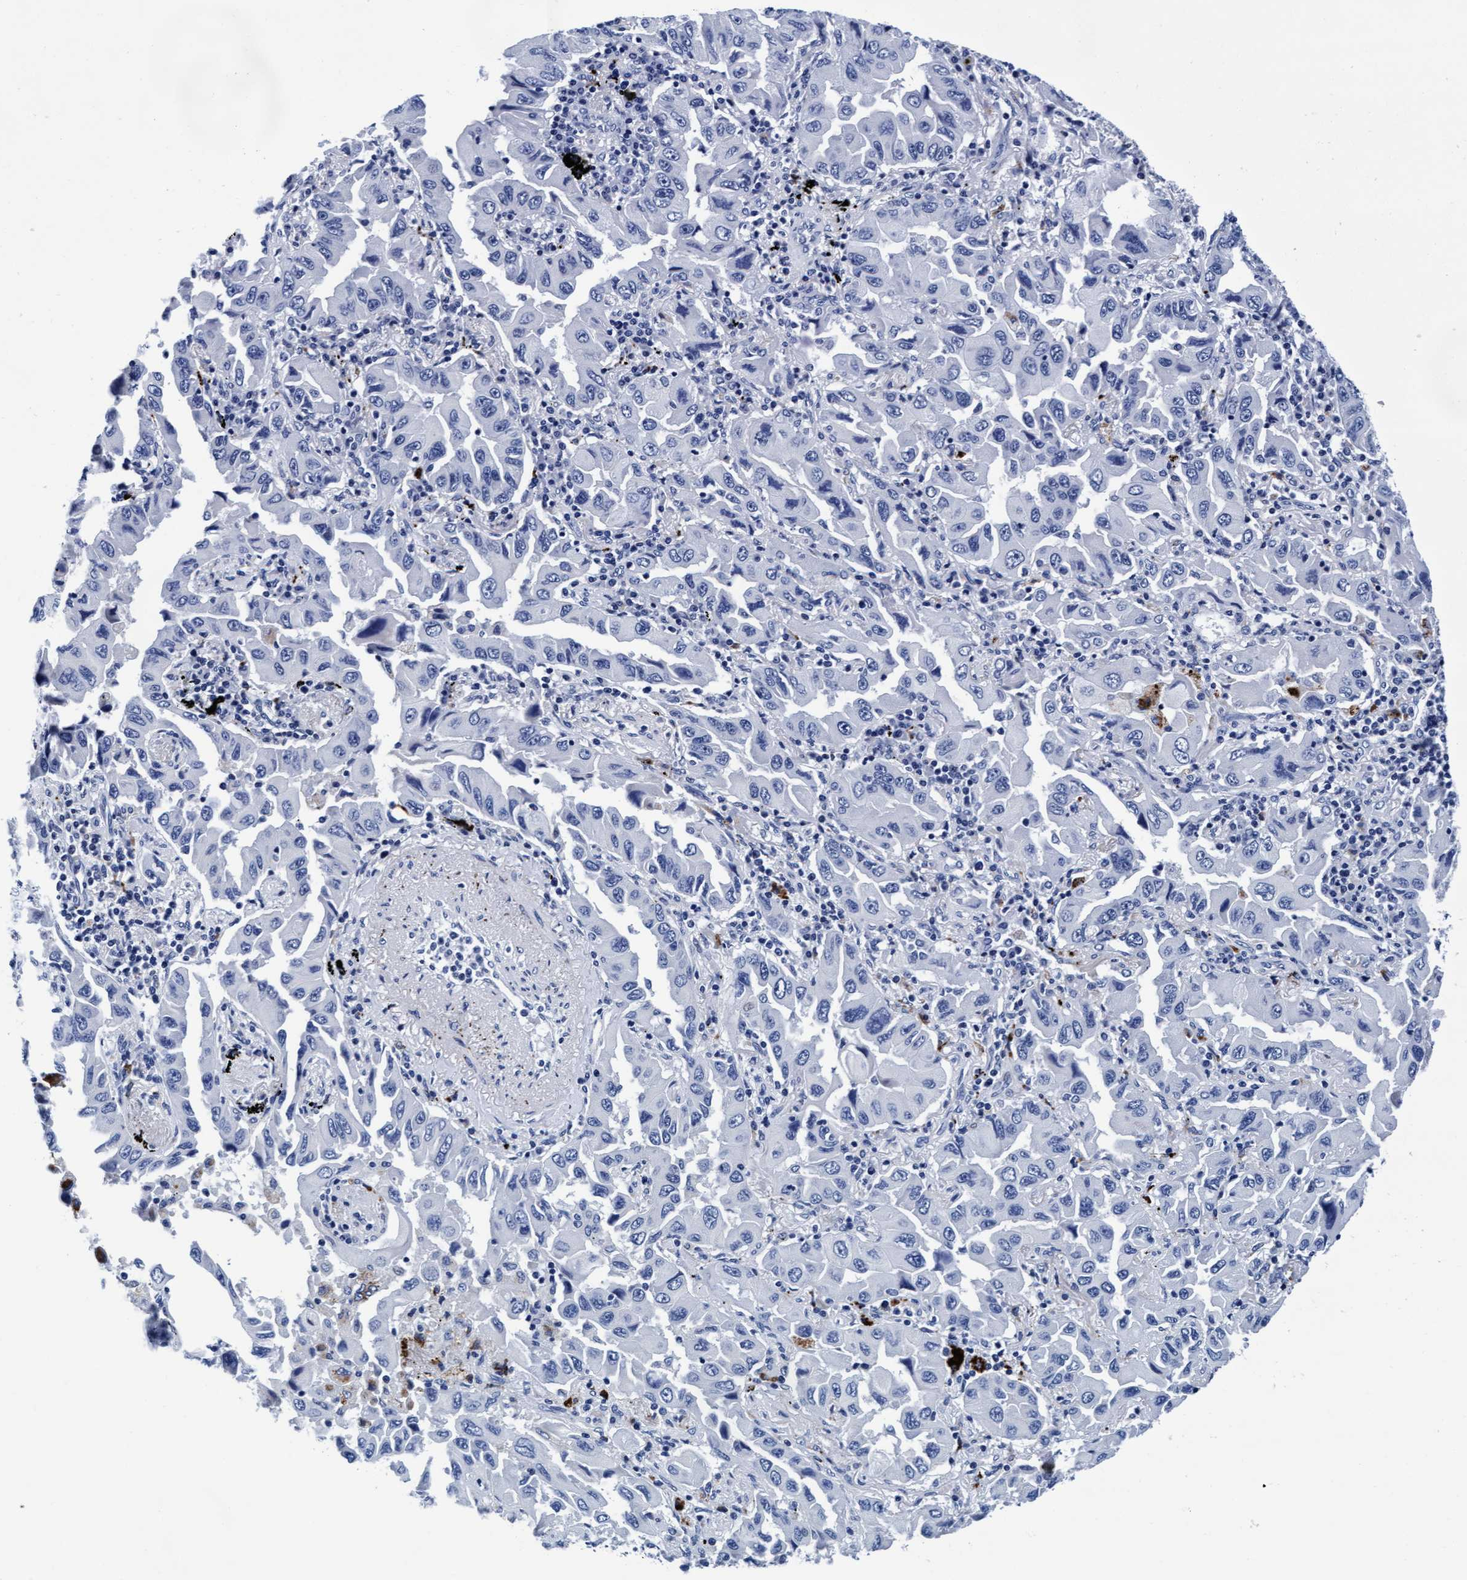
{"staining": {"intensity": "negative", "quantity": "none", "location": "none"}, "tissue": "lung cancer", "cell_type": "Tumor cells", "image_type": "cancer", "snomed": [{"axis": "morphology", "description": "Adenocarcinoma, NOS"}, {"axis": "topography", "description": "Lung"}], "caption": "The micrograph reveals no staining of tumor cells in lung cancer.", "gene": "ARSG", "patient": {"sex": "female", "age": 65}}